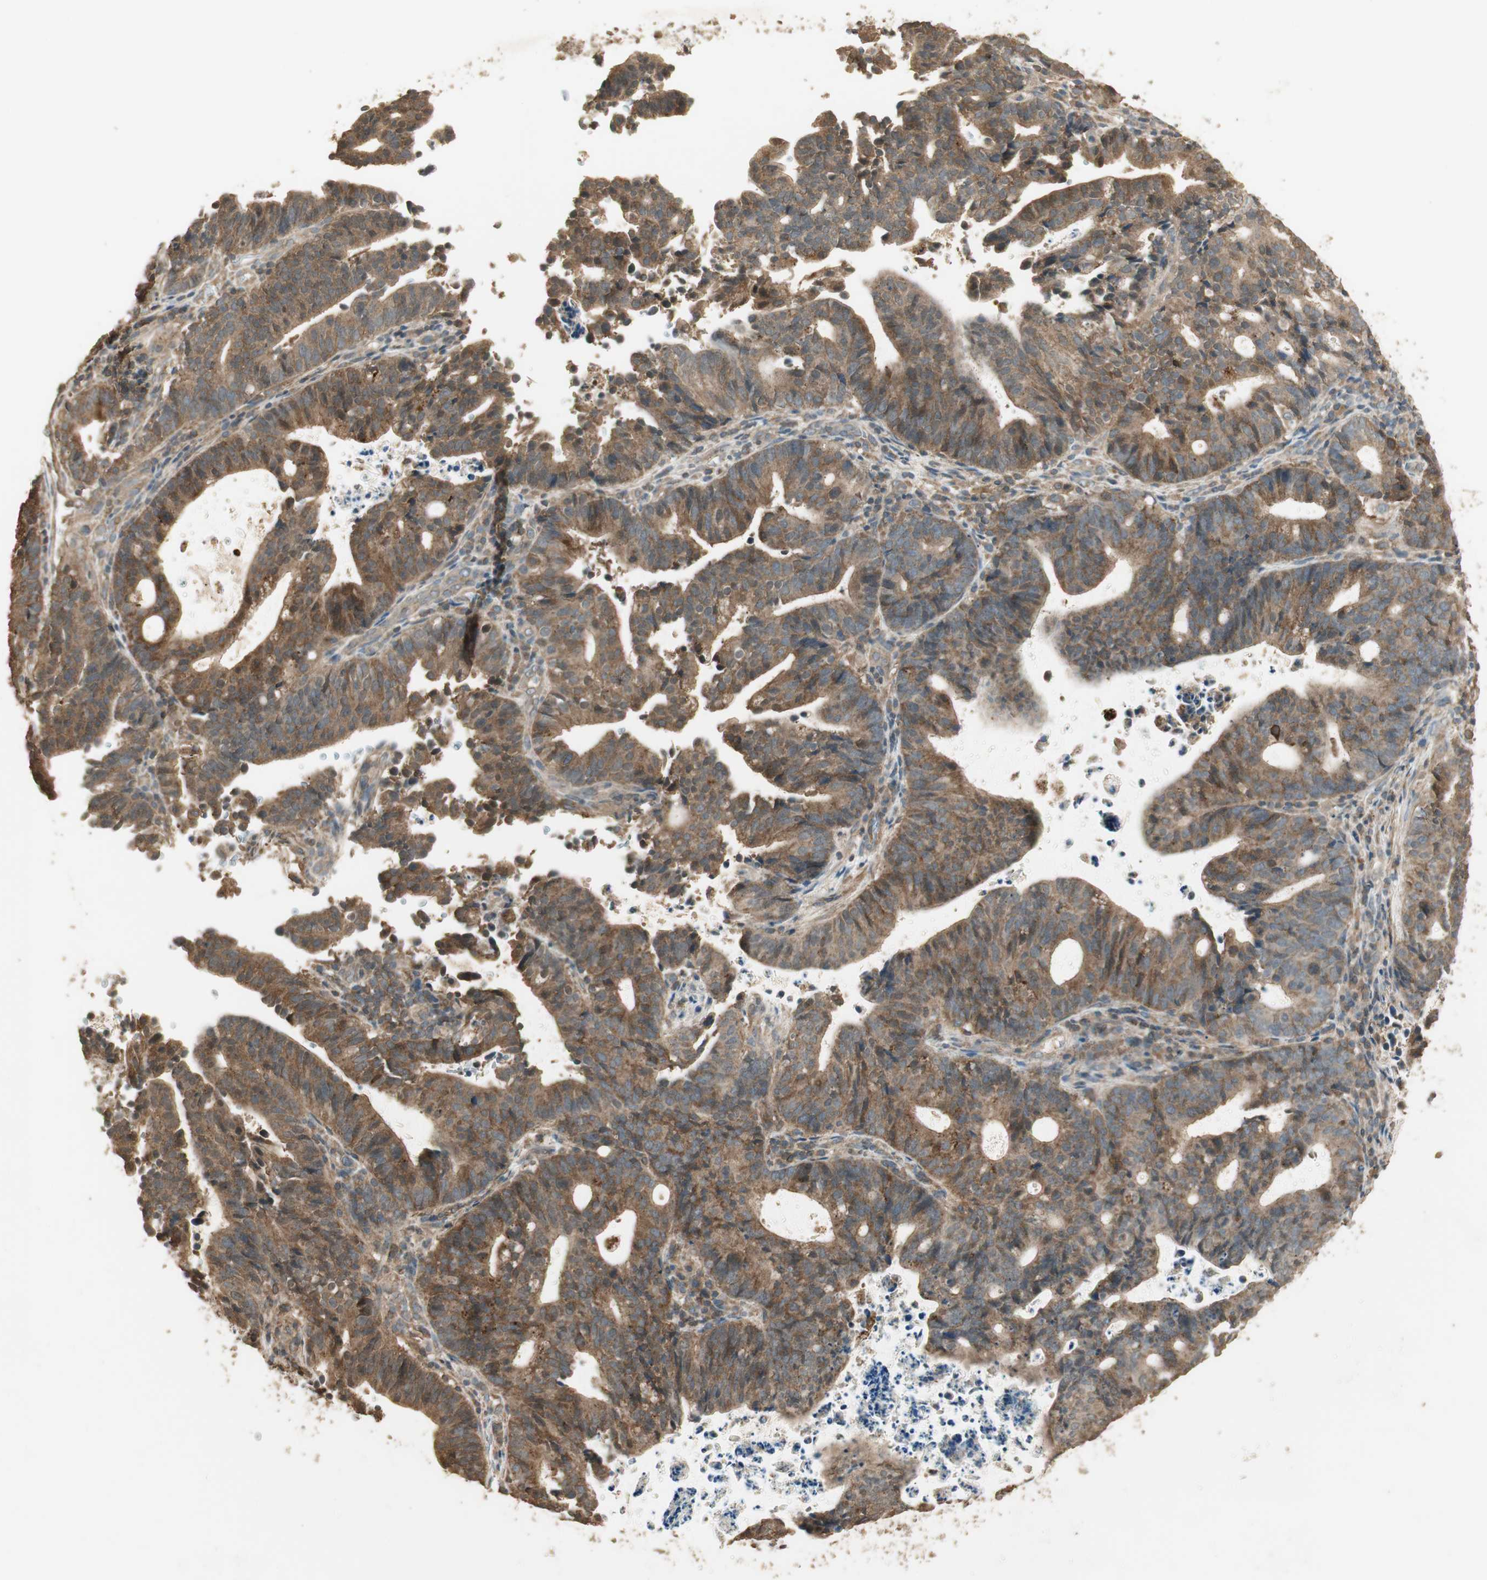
{"staining": {"intensity": "strong", "quantity": ">75%", "location": "cytoplasmic/membranous"}, "tissue": "endometrial cancer", "cell_type": "Tumor cells", "image_type": "cancer", "snomed": [{"axis": "morphology", "description": "Adenocarcinoma, NOS"}, {"axis": "topography", "description": "Uterus"}], "caption": "Immunohistochemical staining of human endometrial cancer shows strong cytoplasmic/membranous protein staining in about >75% of tumor cells.", "gene": "USP2", "patient": {"sex": "female", "age": 83}}